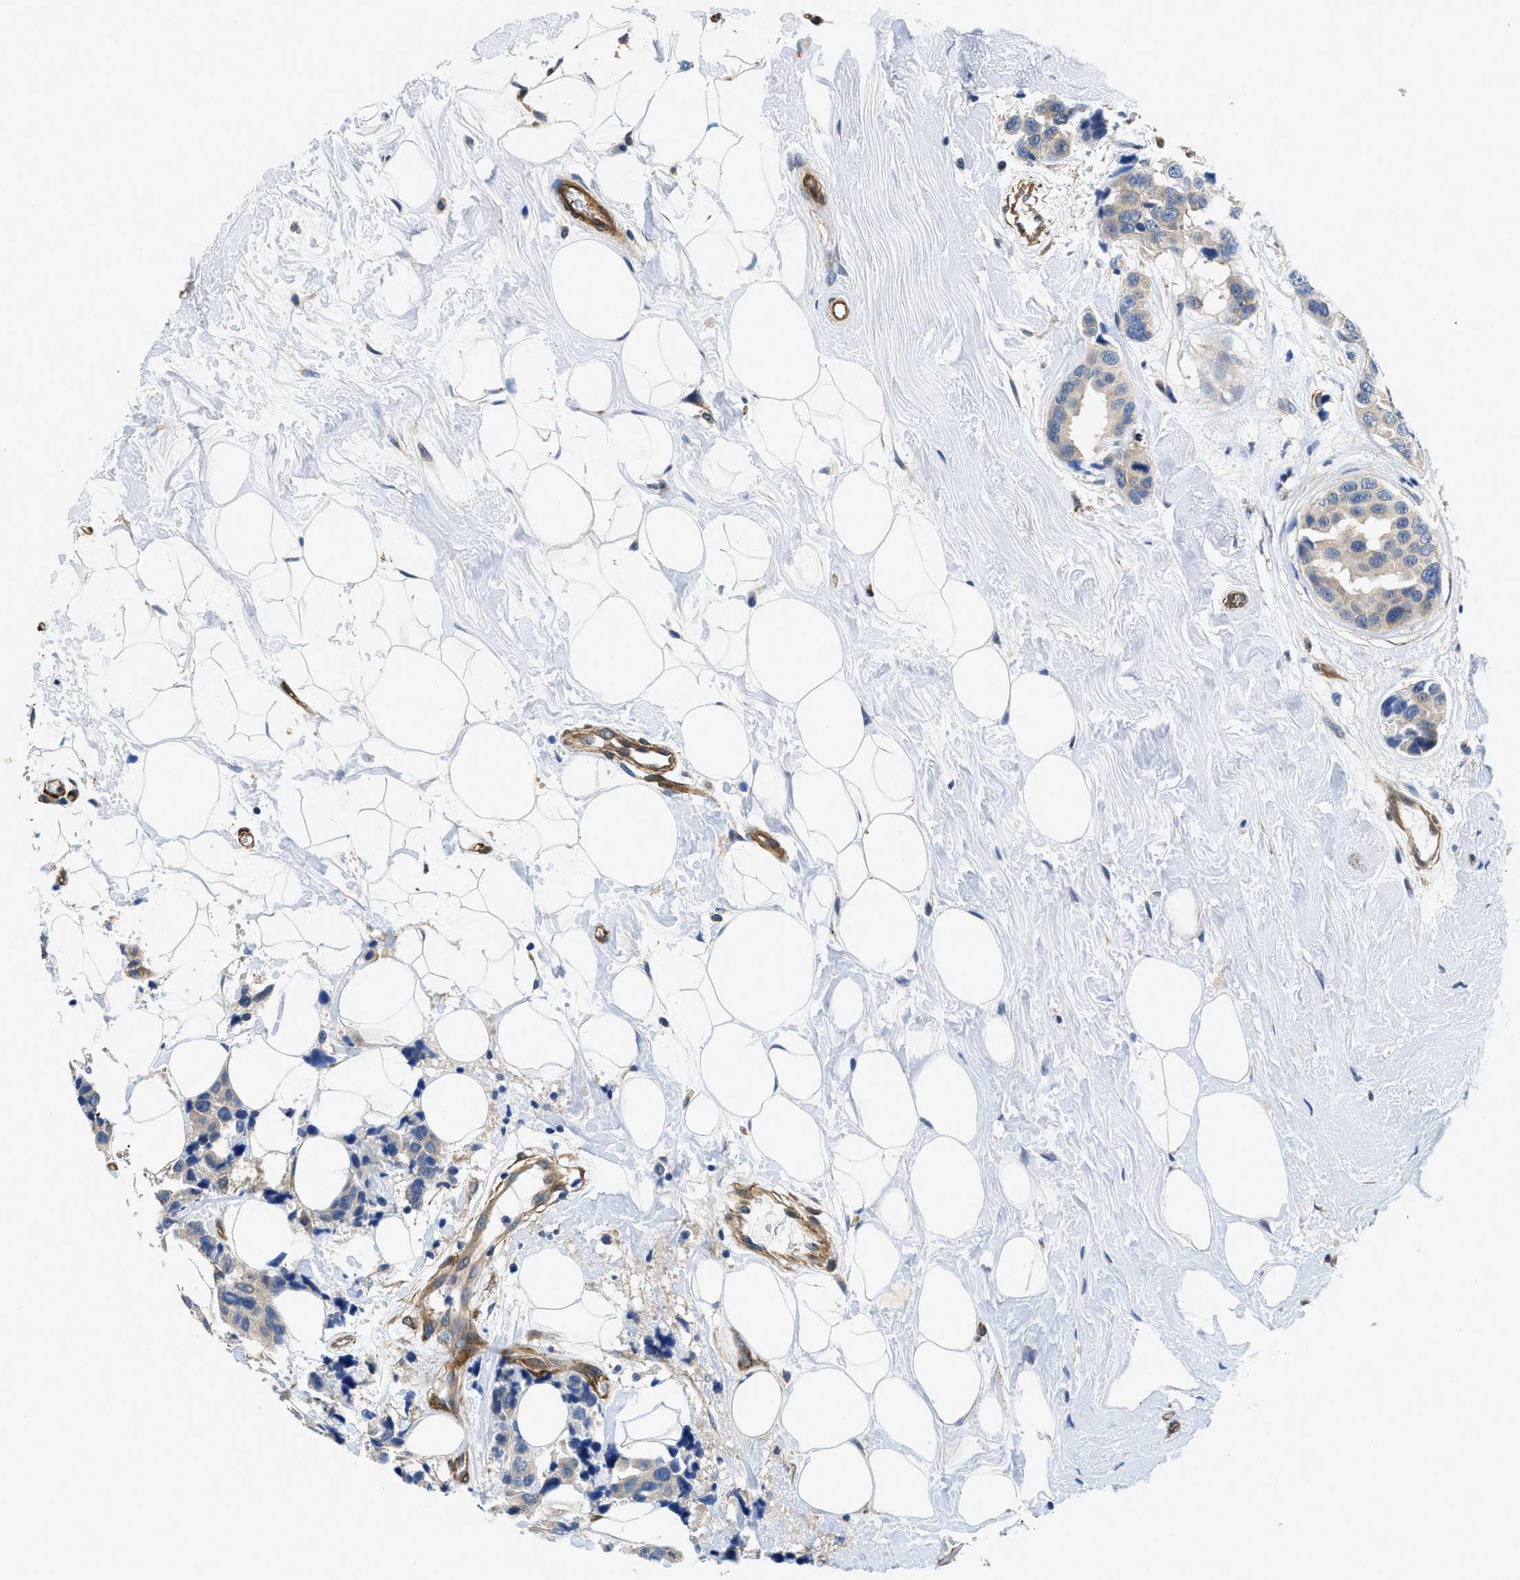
{"staining": {"intensity": "negative", "quantity": "none", "location": "none"}, "tissue": "breast cancer", "cell_type": "Tumor cells", "image_type": "cancer", "snomed": [{"axis": "morphology", "description": "Normal tissue, NOS"}, {"axis": "morphology", "description": "Duct carcinoma"}, {"axis": "topography", "description": "Breast"}], "caption": "The photomicrograph demonstrates no staining of tumor cells in infiltrating ductal carcinoma (breast).", "gene": "RAPH1", "patient": {"sex": "female", "age": 39}}